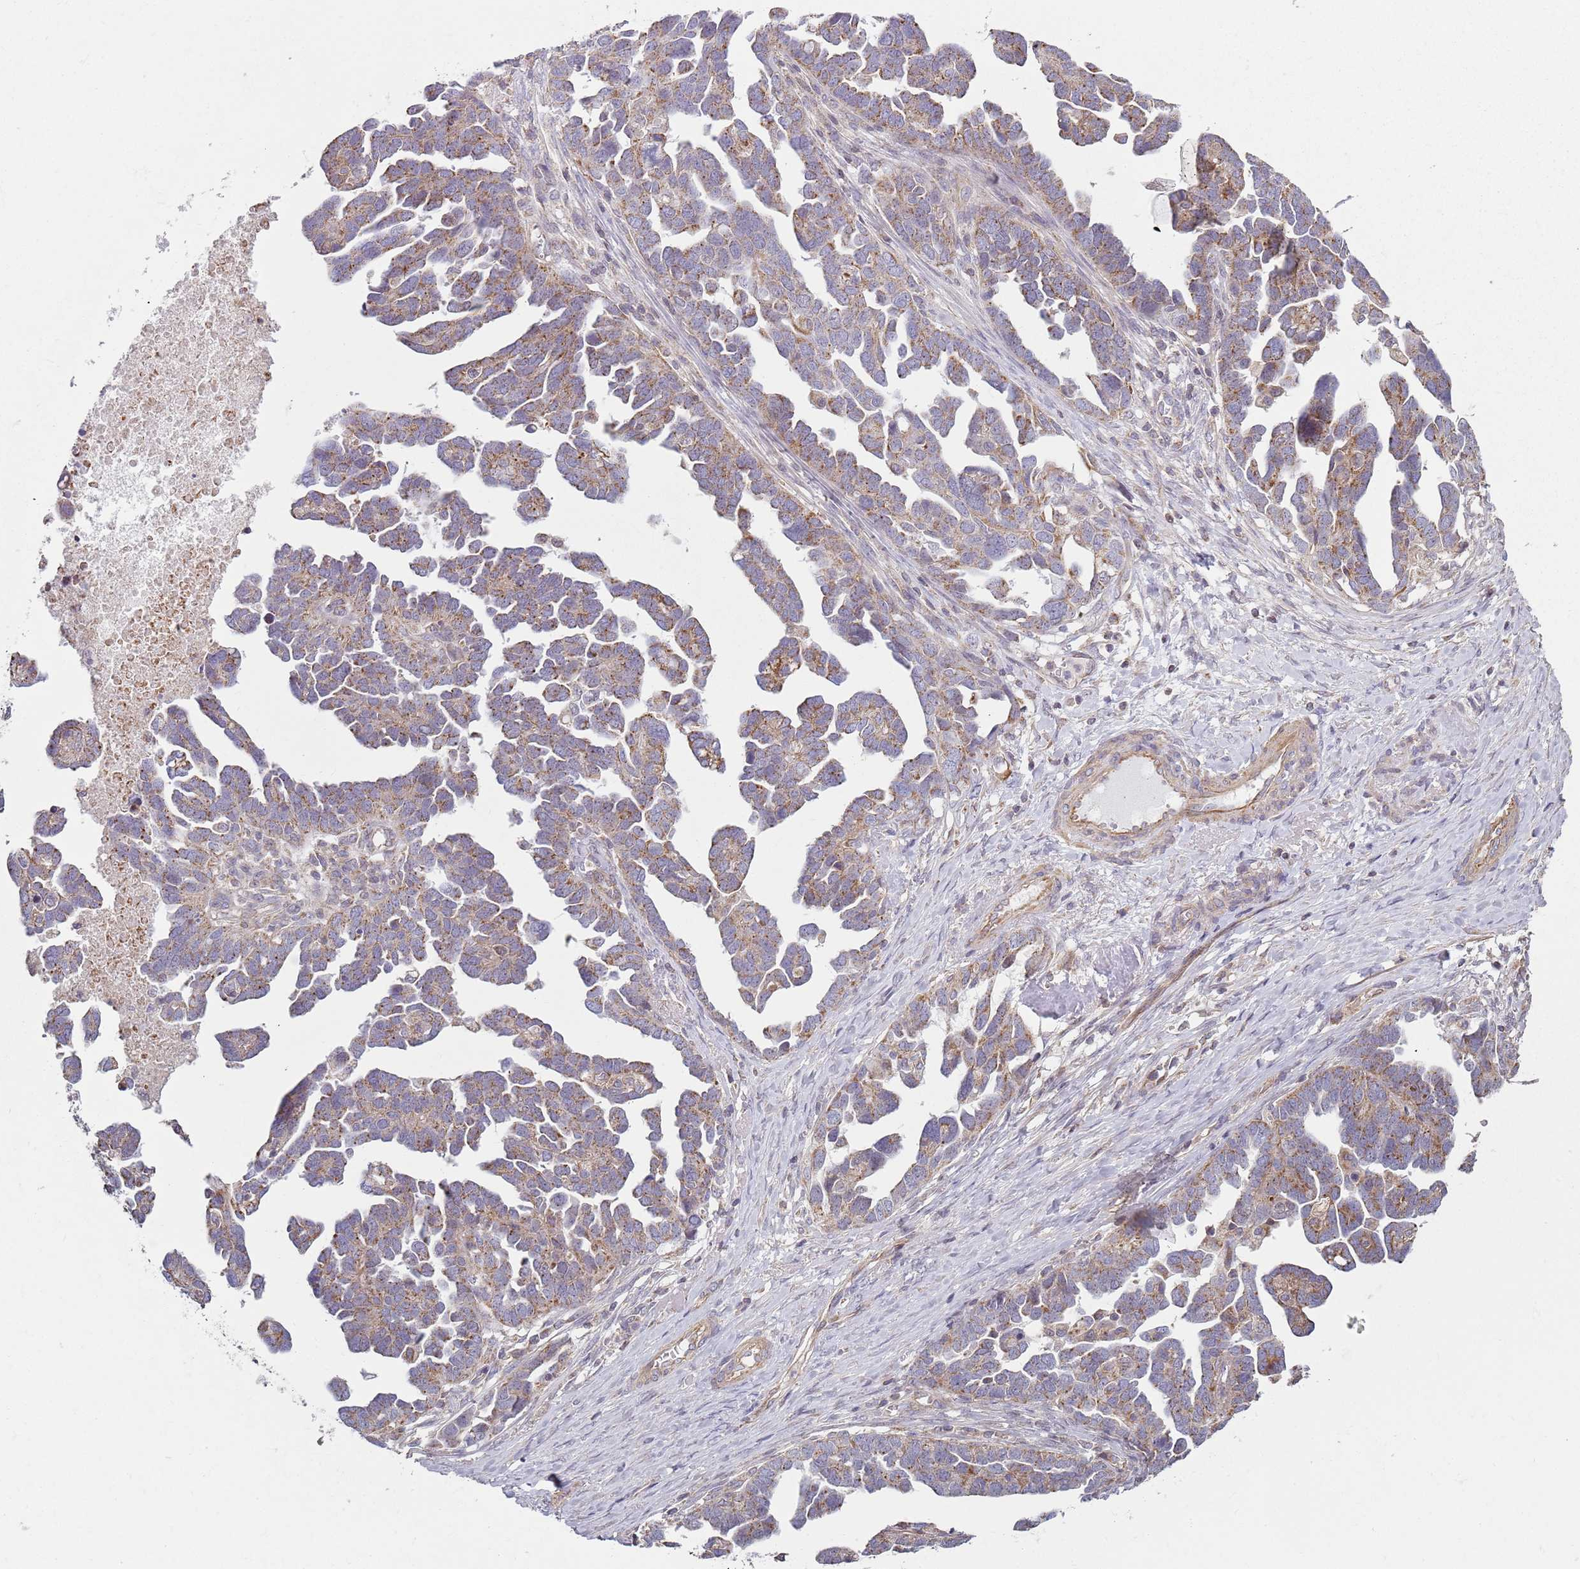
{"staining": {"intensity": "moderate", "quantity": "25%-75%", "location": "cytoplasmic/membranous"}, "tissue": "ovarian cancer", "cell_type": "Tumor cells", "image_type": "cancer", "snomed": [{"axis": "morphology", "description": "Cystadenocarcinoma, serous, NOS"}, {"axis": "topography", "description": "Ovary"}], "caption": "This is an image of immunohistochemistry (IHC) staining of ovarian serous cystadenocarcinoma, which shows moderate expression in the cytoplasmic/membranous of tumor cells.", "gene": "GAS8", "patient": {"sex": "female", "age": 54}}